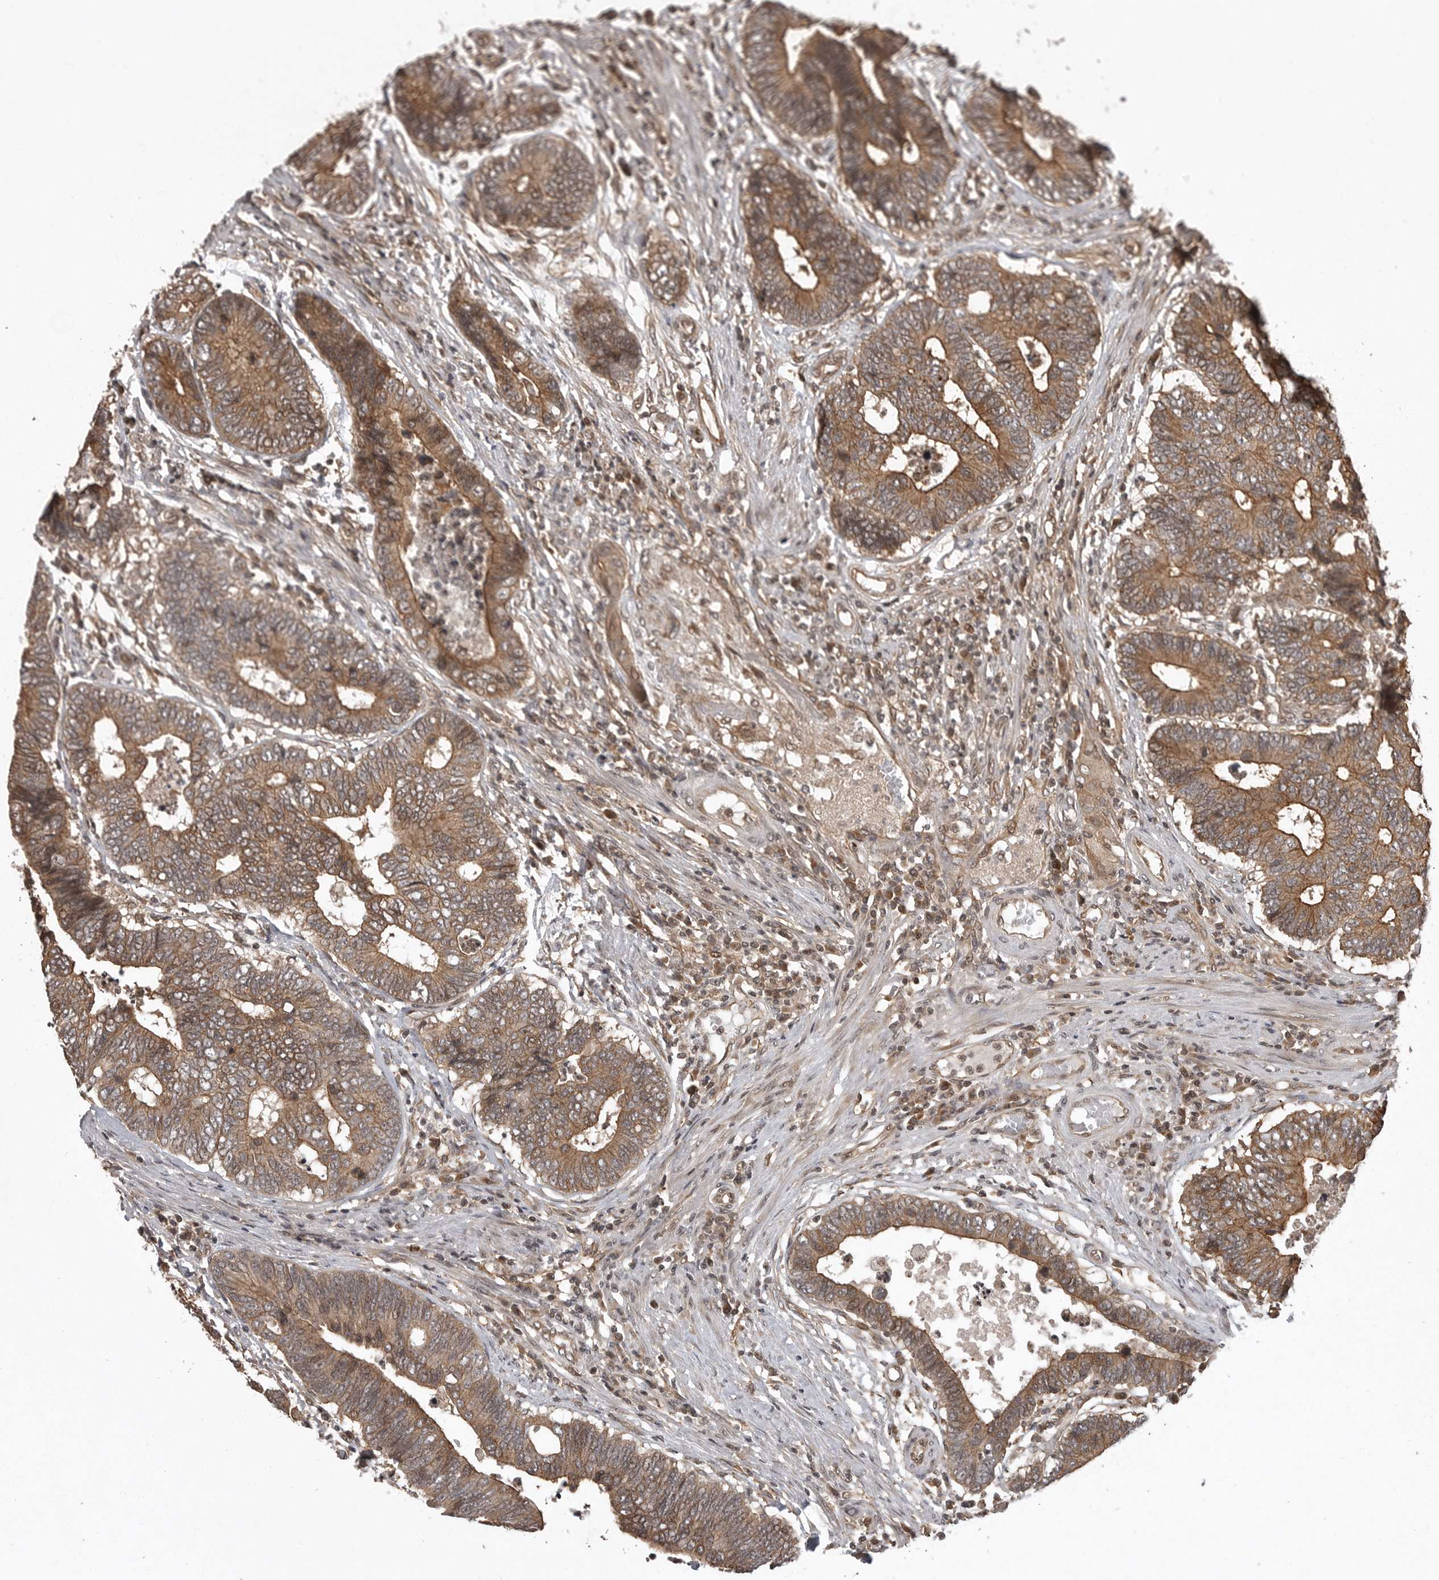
{"staining": {"intensity": "moderate", "quantity": ">75%", "location": "cytoplasmic/membranous"}, "tissue": "colorectal cancer", "cell_type": "Tumor cells", "image_type": "cancer", "snomed": [{"axis": "morphology", "description": "Adenocarcinoma, NOS"}, {"axis": "topography", "description": "Rectum"}], "caption": "Colorectal cancer was stained to show a protein in brown. There is medium levels of moderate cytoplasmic/membranous positivity in approximately >75% of tumor cells.", "gene": "DNAJC8", "patient": {"sex": "male", "age": 84}}